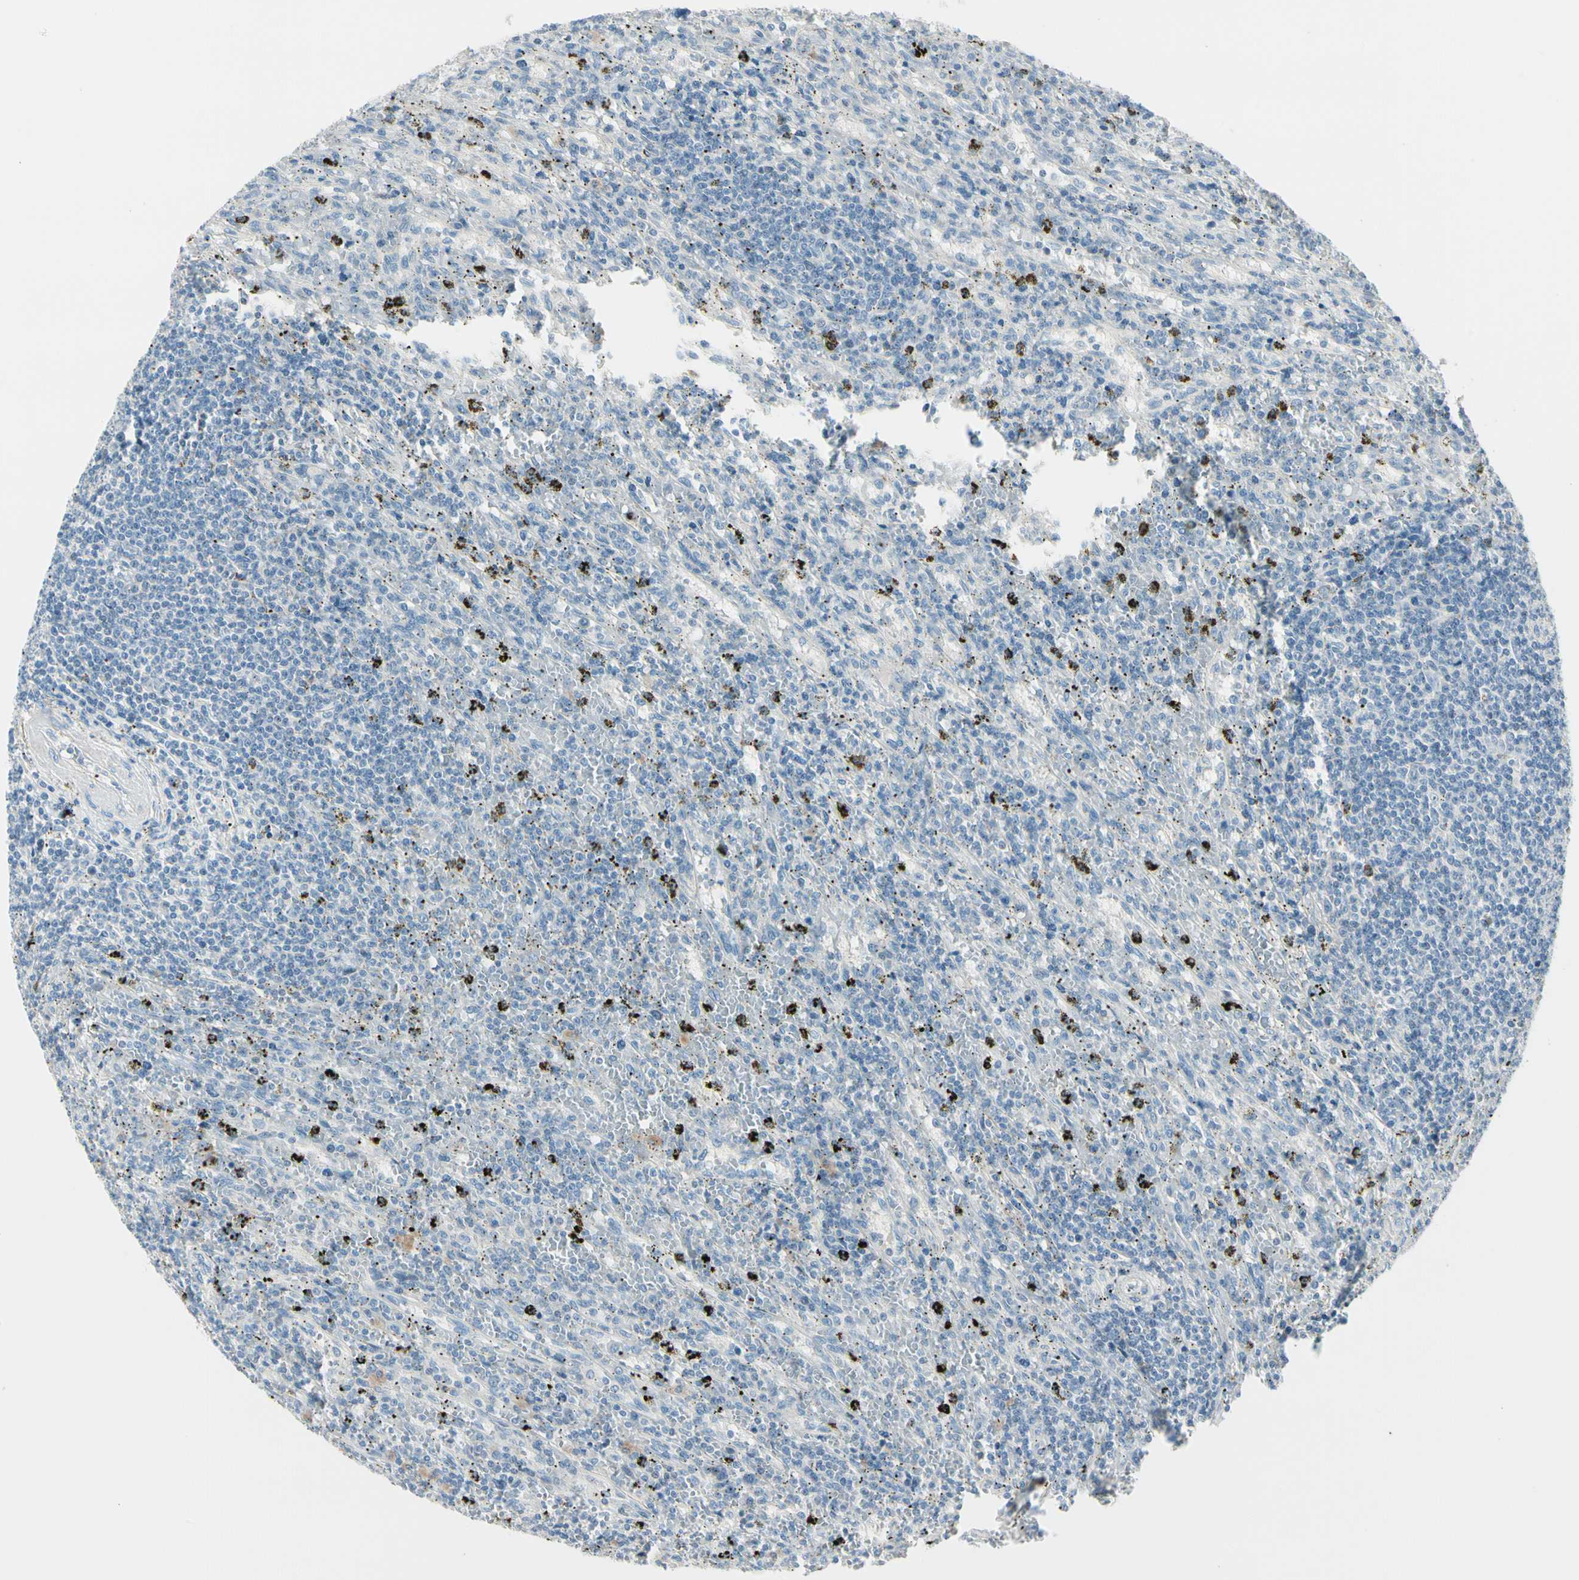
{"staining": {"intensity": "negative", "quantity": "none", "location": "none"}, "tissue": "lymphoma", "cell_type": "Tumor cells", "image_type": "cancer", "snomed": [{"axis": "morphology", "description": "Malignant lymphoma, non-Hodgkin's type, Low grade"}, {"axis": "topography", "description": "Spleen"}], "caption": "The micrograph exhibits no significant staining in tumor cells of low-grade malignant lymphoma, non-Hodgkin's type.", "gene": "SLC6A15", "patient": {"sex": "male", "age": 76}}